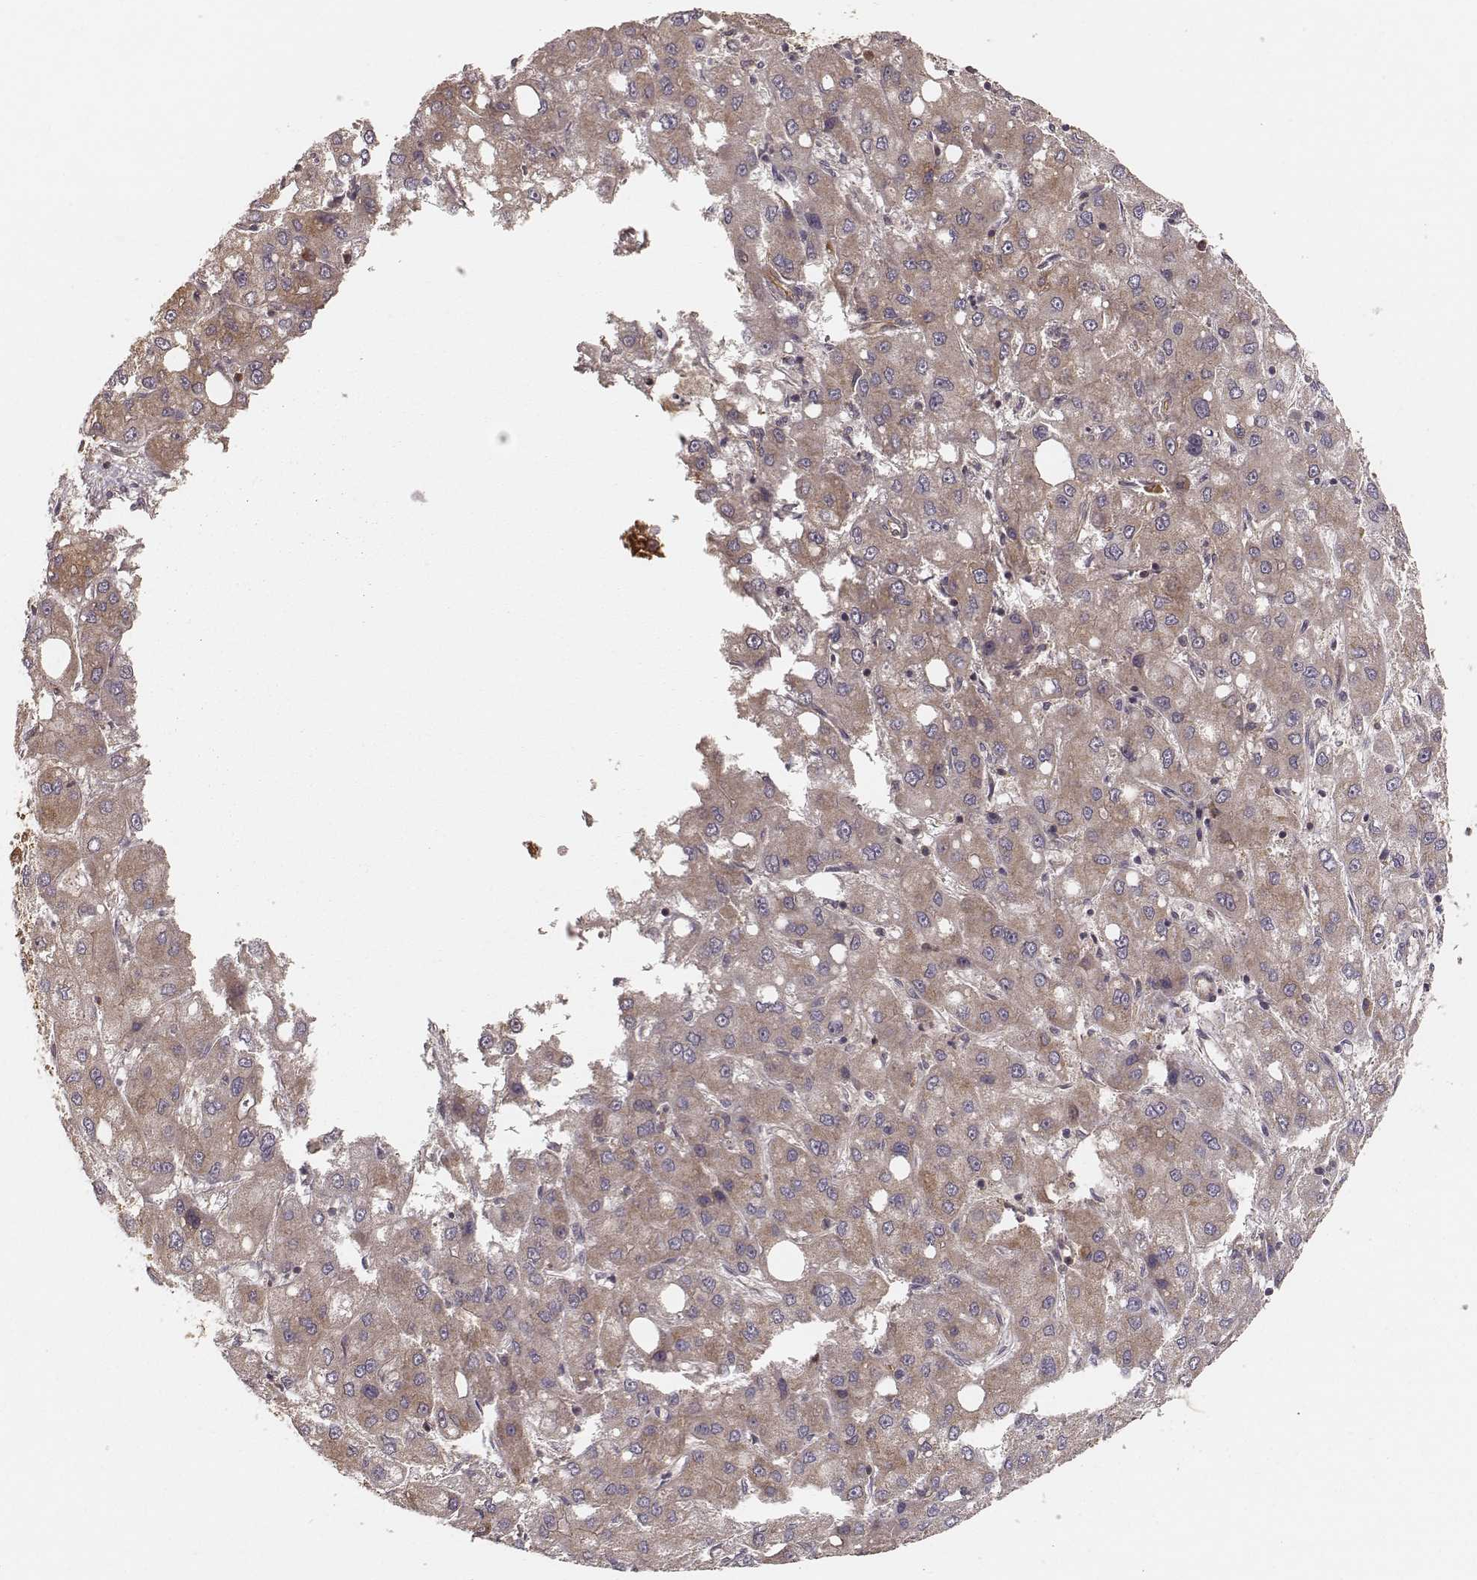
{"staining": {"intensity": "weak", "quantity": ">75%", "location": "cytoplasmic/membranous"}, "tissue": "liver cancer", "cell_type": "Tumor cells", "image_type": "cancer", "snomed": [{"axis": "morphology", "description": "Carcinoma, Hepatocellular, NOS"}, {"axis": "topography", "description": "Liver"}], "caption": "IHC histopathology image of liver cancer (hepatocellular carcinoma) stained for a protein (brown), which exhibits low levels of weak cytoplasmic/membranous expression in about >75% of tumor cells.", "gene": "CARS1", "patient": {"sex": "male", "age": 73}}